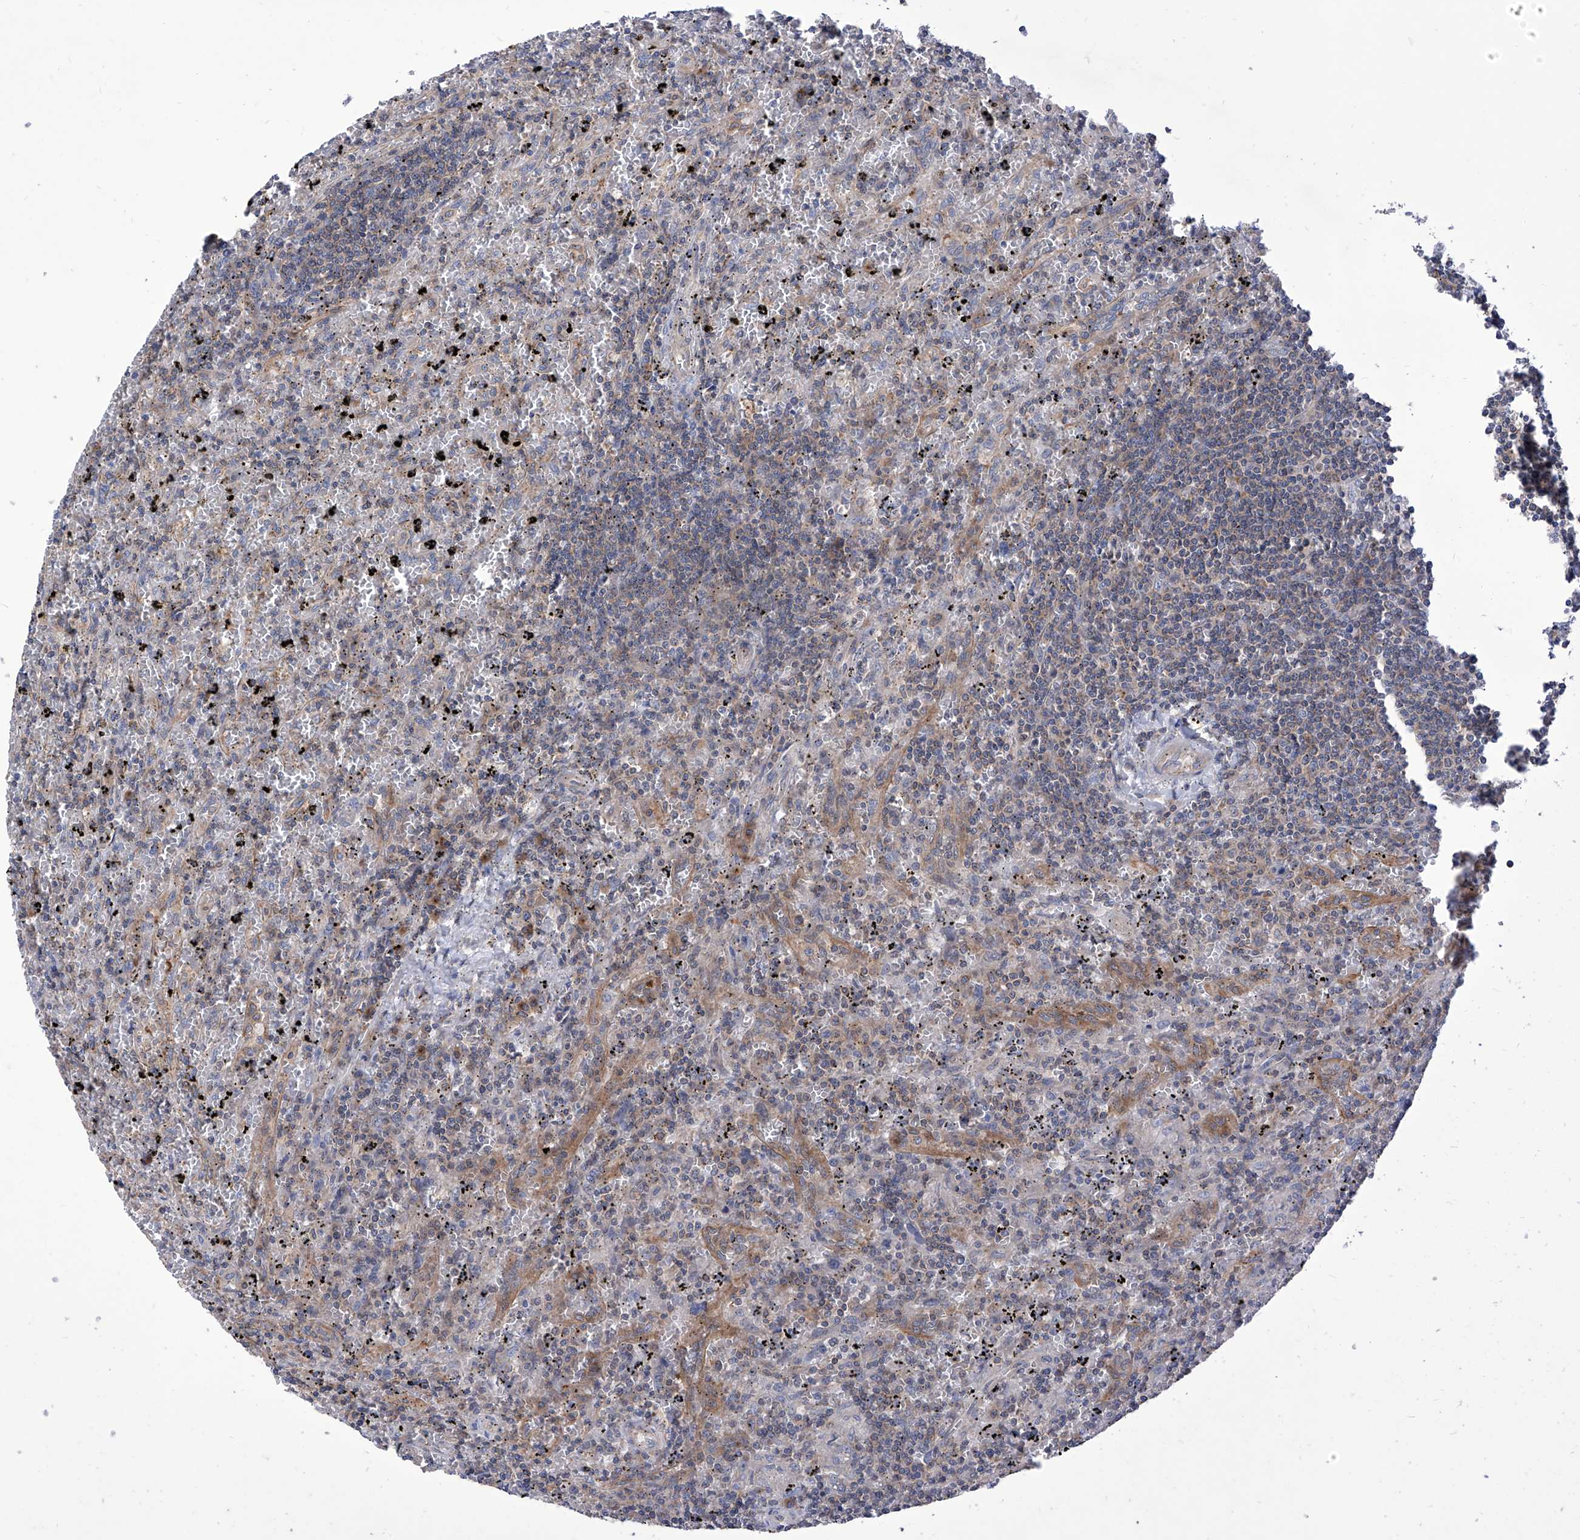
{"staining": {"intensity": "weak", "quantity": "<25%", "location": "cytoplasmic/membranous"}, "tissue": "lymphoma", "cell_type": "Tumor cells", "image_type": "cancer", "snomed": [{"axis": "morphology", "description": "Malignant lymphoma, non-Hodgkin's type, Low grade"}, {"axis": "topography", "description": "Spleen"}], "caption": "IHC of human malignant lymphoma, non-Hodgkin's type (low-grade) reveals no staining in tumor cells. The staining is performed using DAB brown chromogen with nuclei counter-stained in using hematoxylin.", "gene": "TJAP1", "patient": {"sex": "male", "age": 76}}